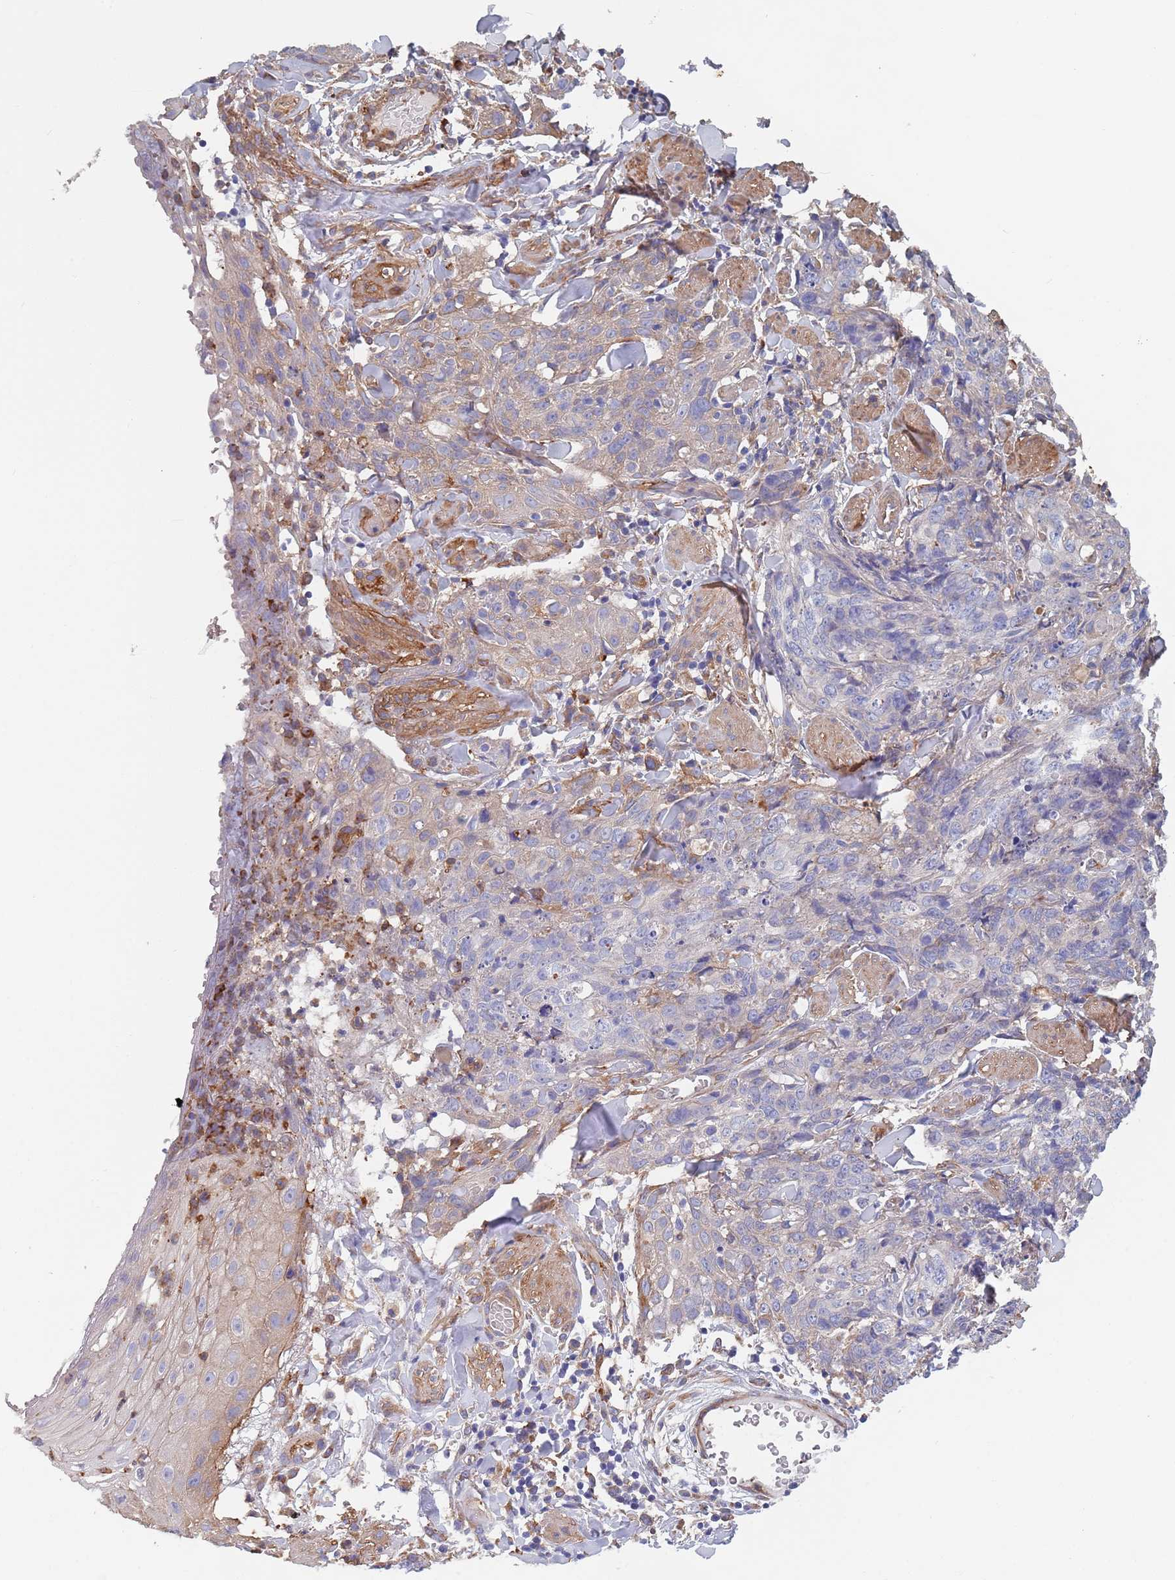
{"staining": {"intensity": "negative", "quantity": "none", "location": "none"}, "tissue": "skin cancer", "cell_type": "Tumor cells", "image_type": "cancer", "snomed": [{"axis": "morphology", "description": "Squamous cell carcinoma, NOS"}, {"axis": "topography", "description": "Skin"}, {"axis": "topography", "description": "Vulva"}], "caption": "Immunohistochemistry image of human squamous cell carcinoma (skin) stained for a protein (brown), which shows no positivity in tumor cells. The staining is performed using DAB brown chromogen with nuclei counter-stained in using hematoxylin.", "gene": "DCUN1D3", "patient": {"sex": "female", "age": 85}}